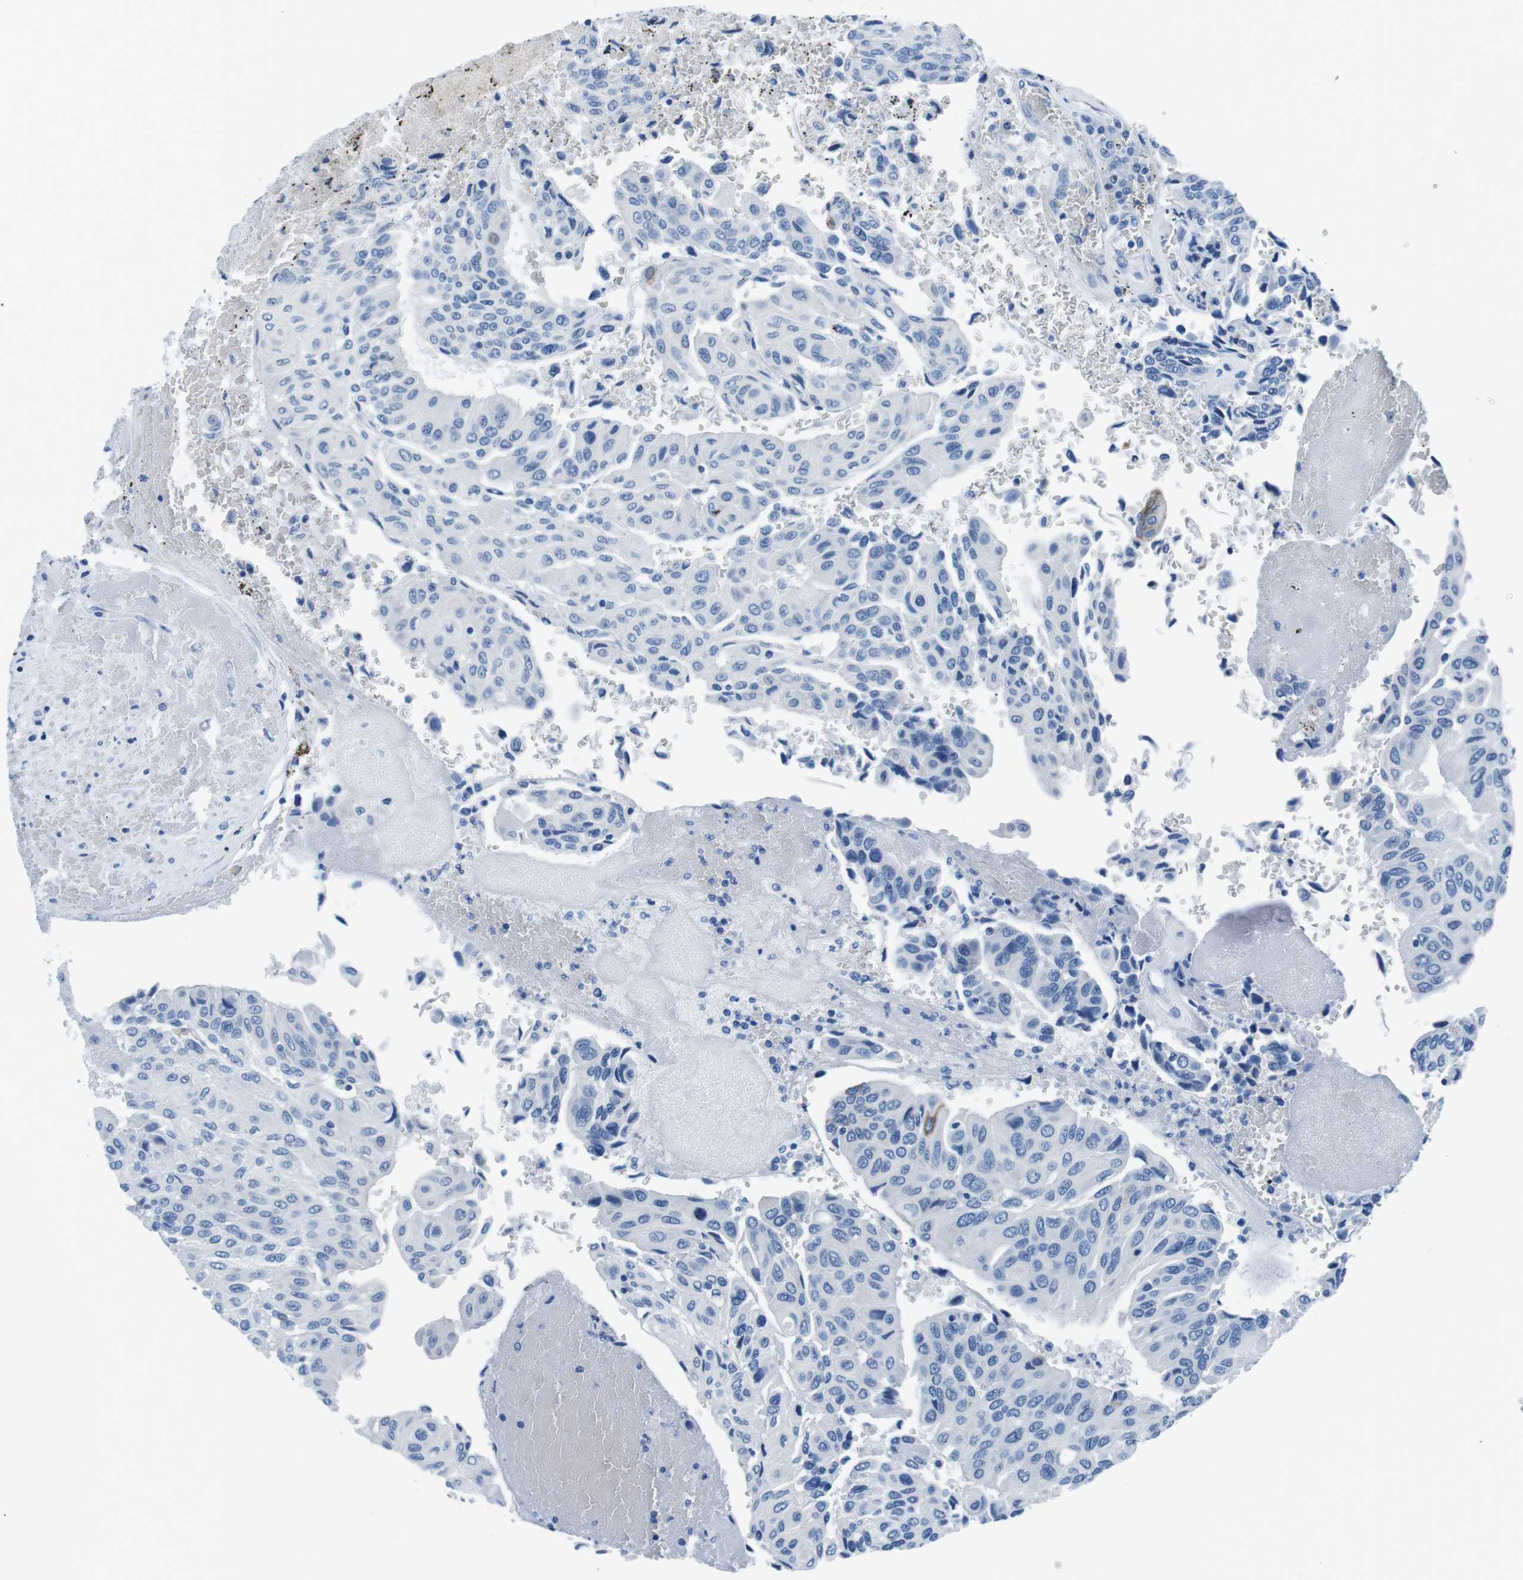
{"staining": {"intensity": "negative", "quantity": "none", "location": "none"}, "tissue": "urothelial cancer", "cell_type": "Tumor cells", "image_type": "cancer", "snomed": [{"axis": "morphology", "description": "Urothelial carcinoma, High grade"}, {"axis": "topography", "description": "Urinary bladder"}], "caption": "Immunohistochemistry image of neoplastic tissue: urothelial carcinoma (high-grade) stained with DAB displays no significant protein positivity in tumor cells.", "gene": "MUC2", "patient": {"sex": "male", "age": 66}}